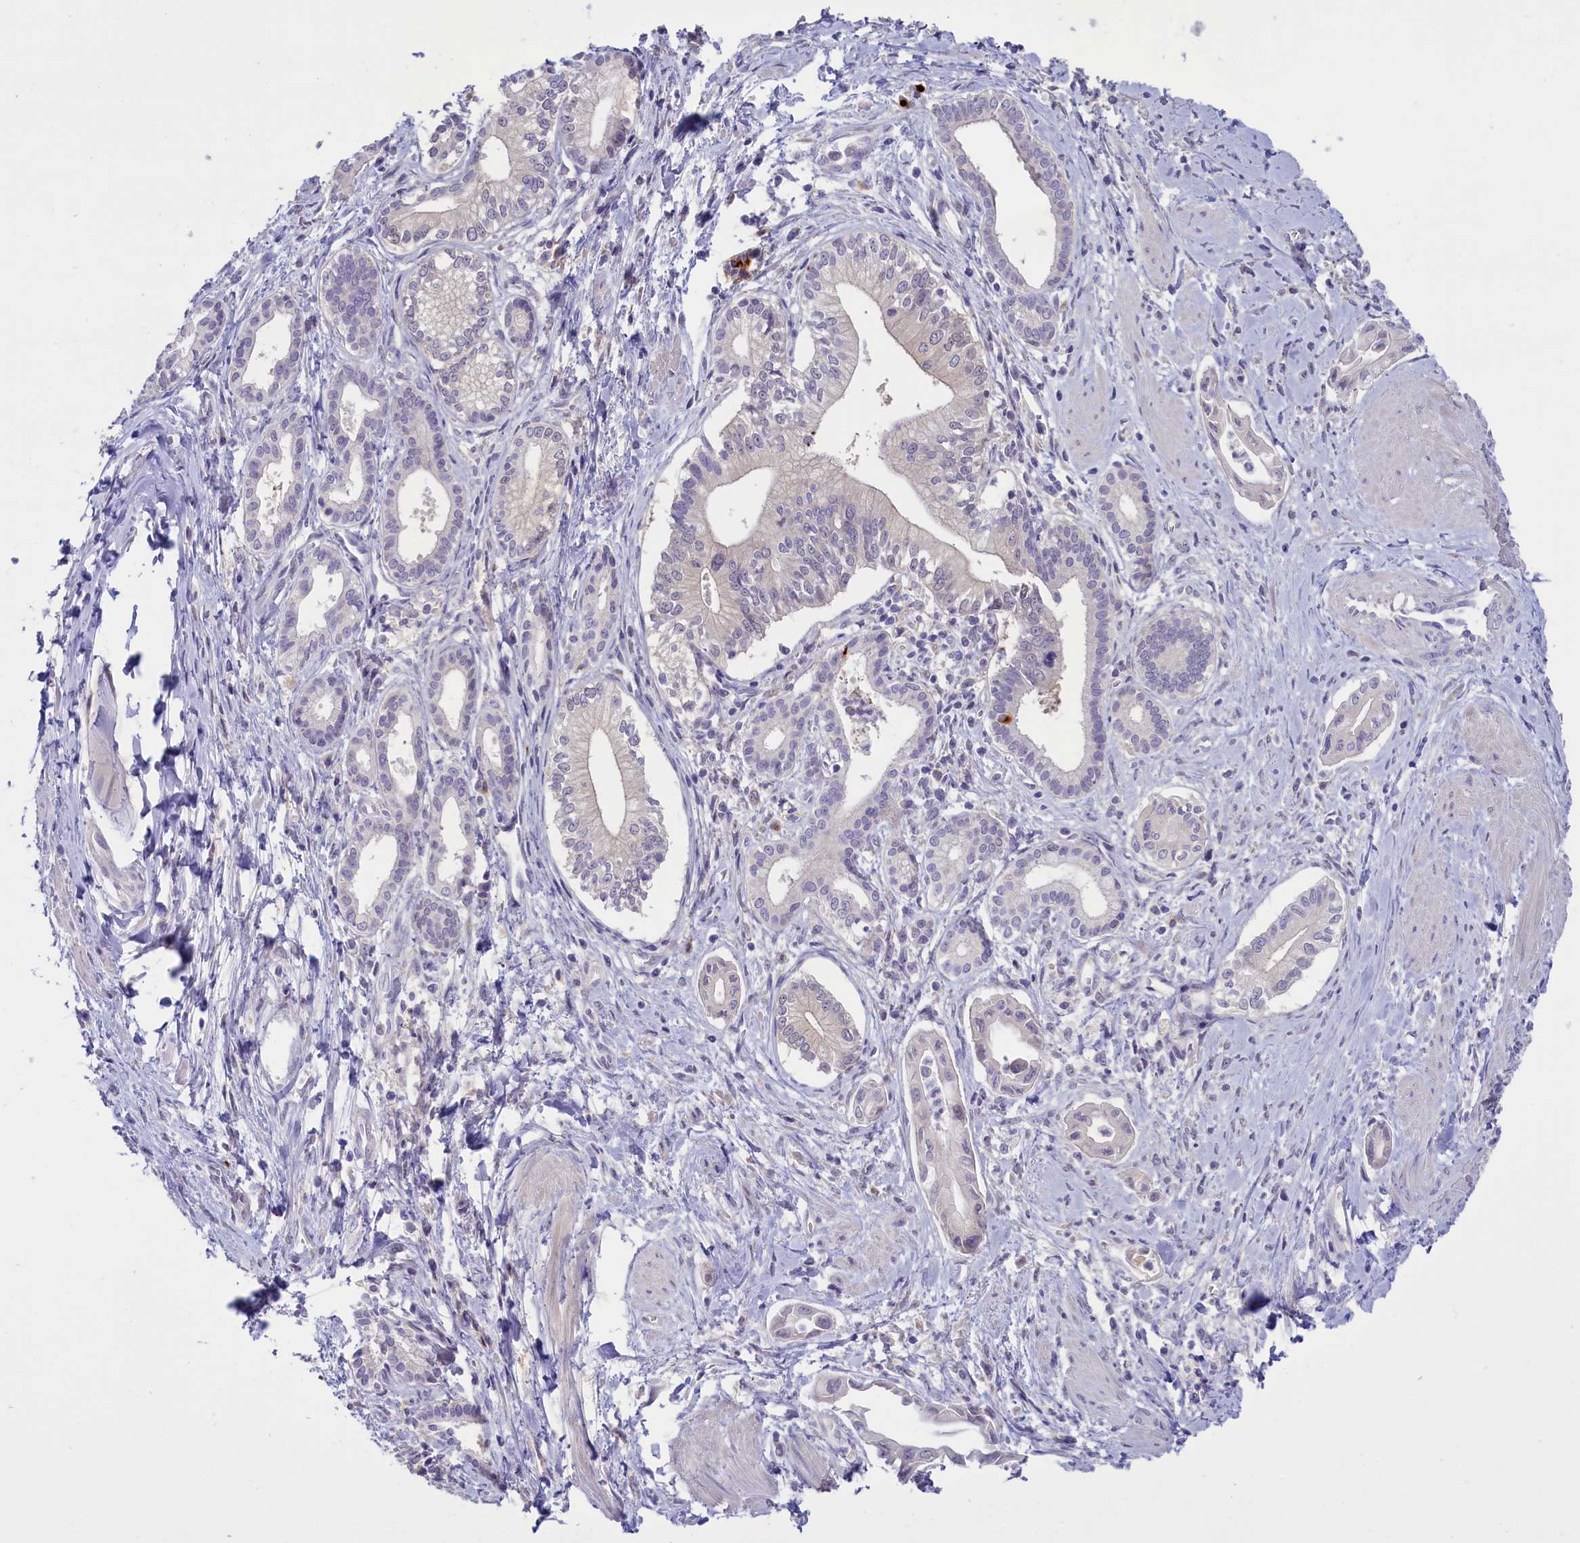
{"staining": {"intensity": "negative", "quantity": "none", "location": "none"}, "tissue": "pancreatic cancer", "cell_type": "Tumor cells", "image_type": "cancer", "snomed": [{"axis": "morphology", "description": "Adenocarcinoma, NOS"}, {"axis": "topography", "description": "Pancreas"}], "caption": "High magnification brightfield microscopy of pancreatic cancer stained with DAB (3,3'-diaminobenzidine) (brown) and counterstained with hematoxylin (blue): tumor cells show no significant staining. (Brightfield microscopy of DAB (3,3'-diaminobenzidine) IHC at high magnification).", "gene": "ENPP6", "patient": {"sex": "male", "age": 78}}